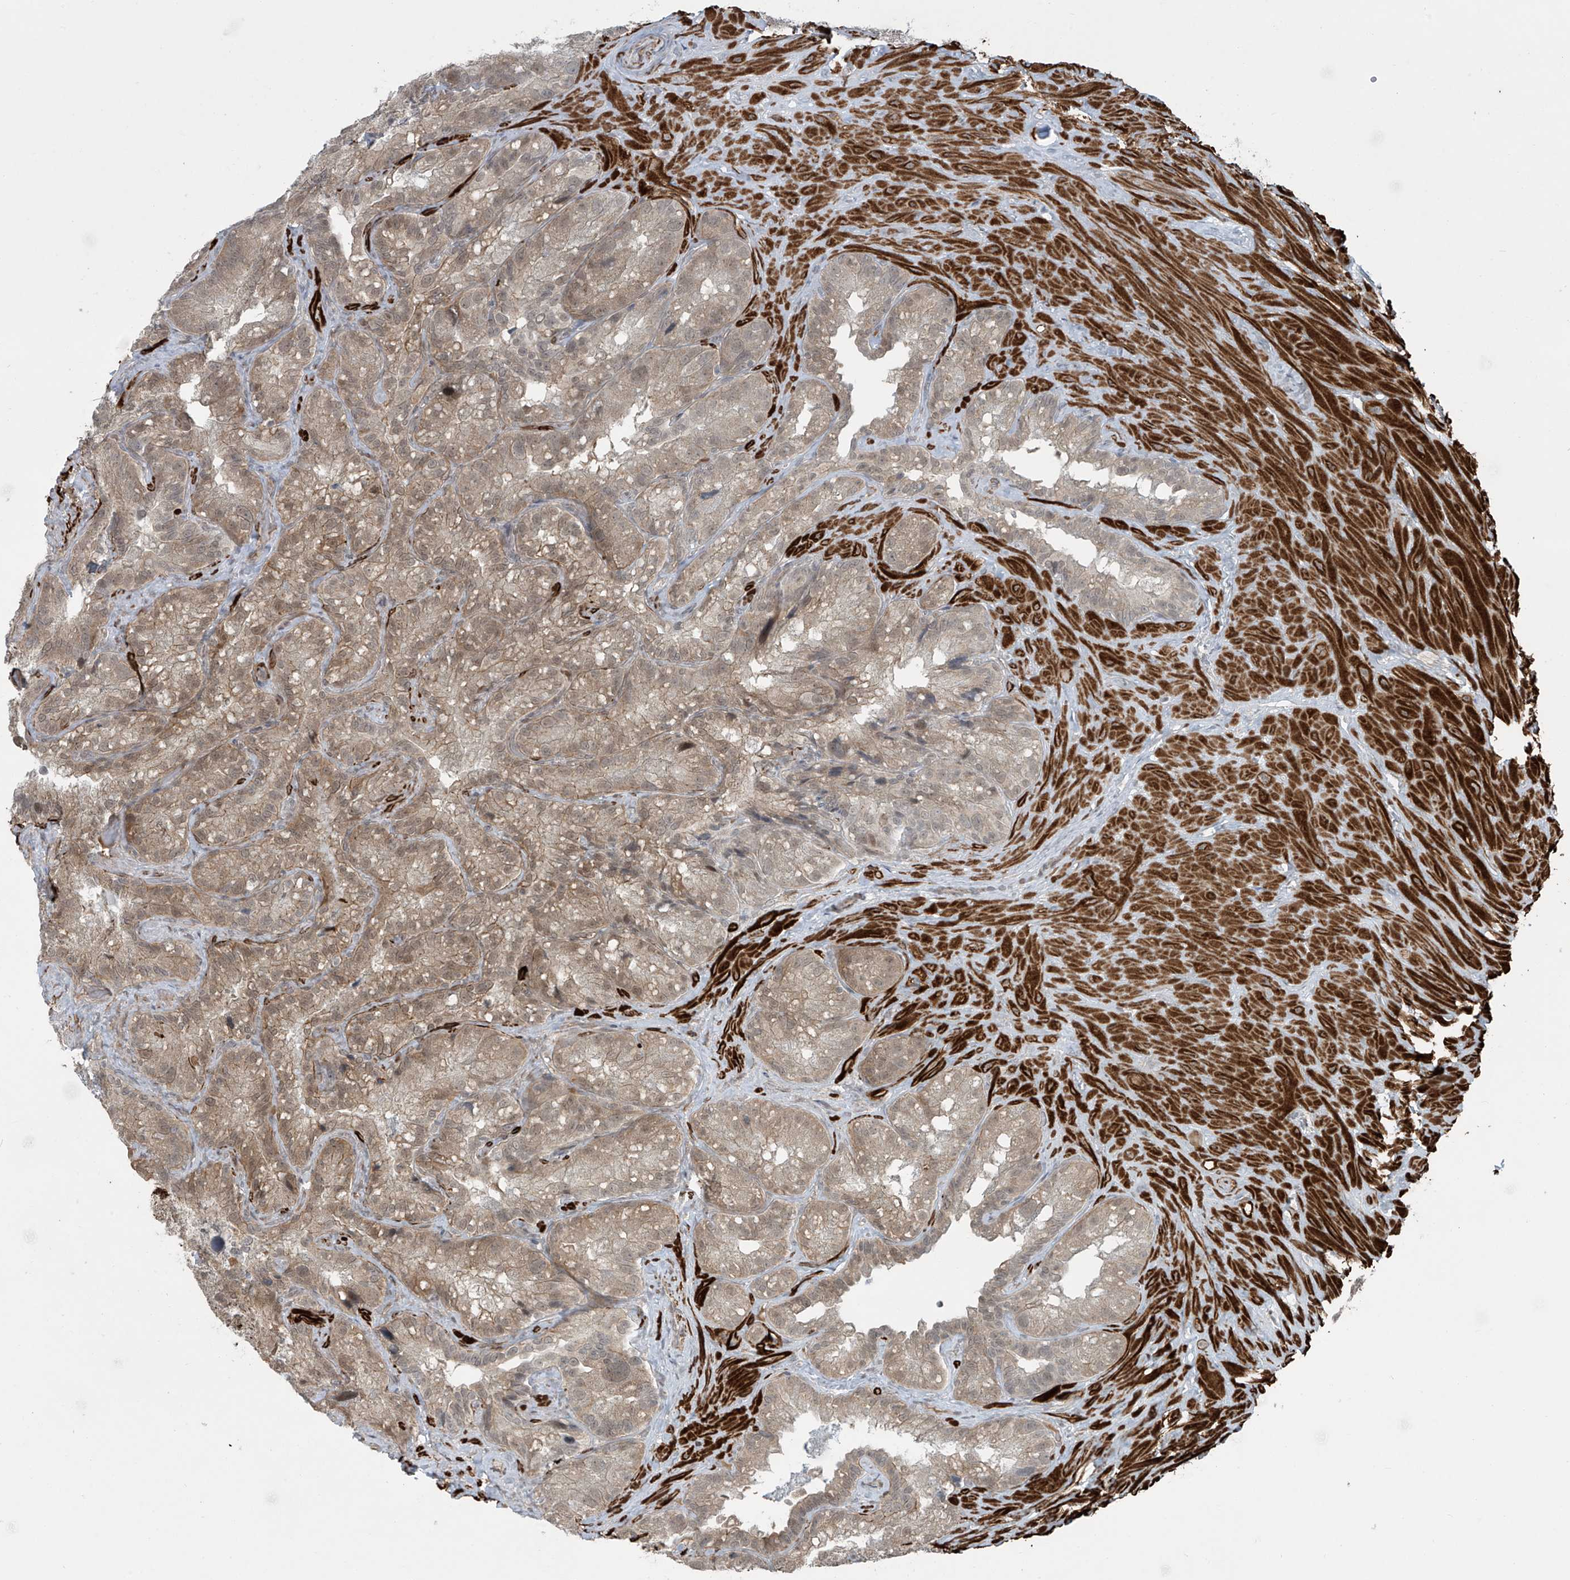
{"staining": {"intensity": "weak", "quantity": "25%-75%", "location": "cytoplasmic/membranous"}, "tissue": "seminal vesicle", "cell_type": "Glandular cells", "image_type": "normal", "snomed": [{"axis": "morphology", "description": "Normal tissue, NOS"}, {"axis": "topography", "description": "Prostate"}, {"axis": "topography", "description": "Seminal veicle"}], "caption": "DAB immunohistochemical staining of unremarkable seminal vesicle shows weak cytoplasmic/membranous protein staining in approximately 25%-75% of glandular cells.", "gene": "RASGEF1A", "patient": {"sex": "male", "age": 68}}